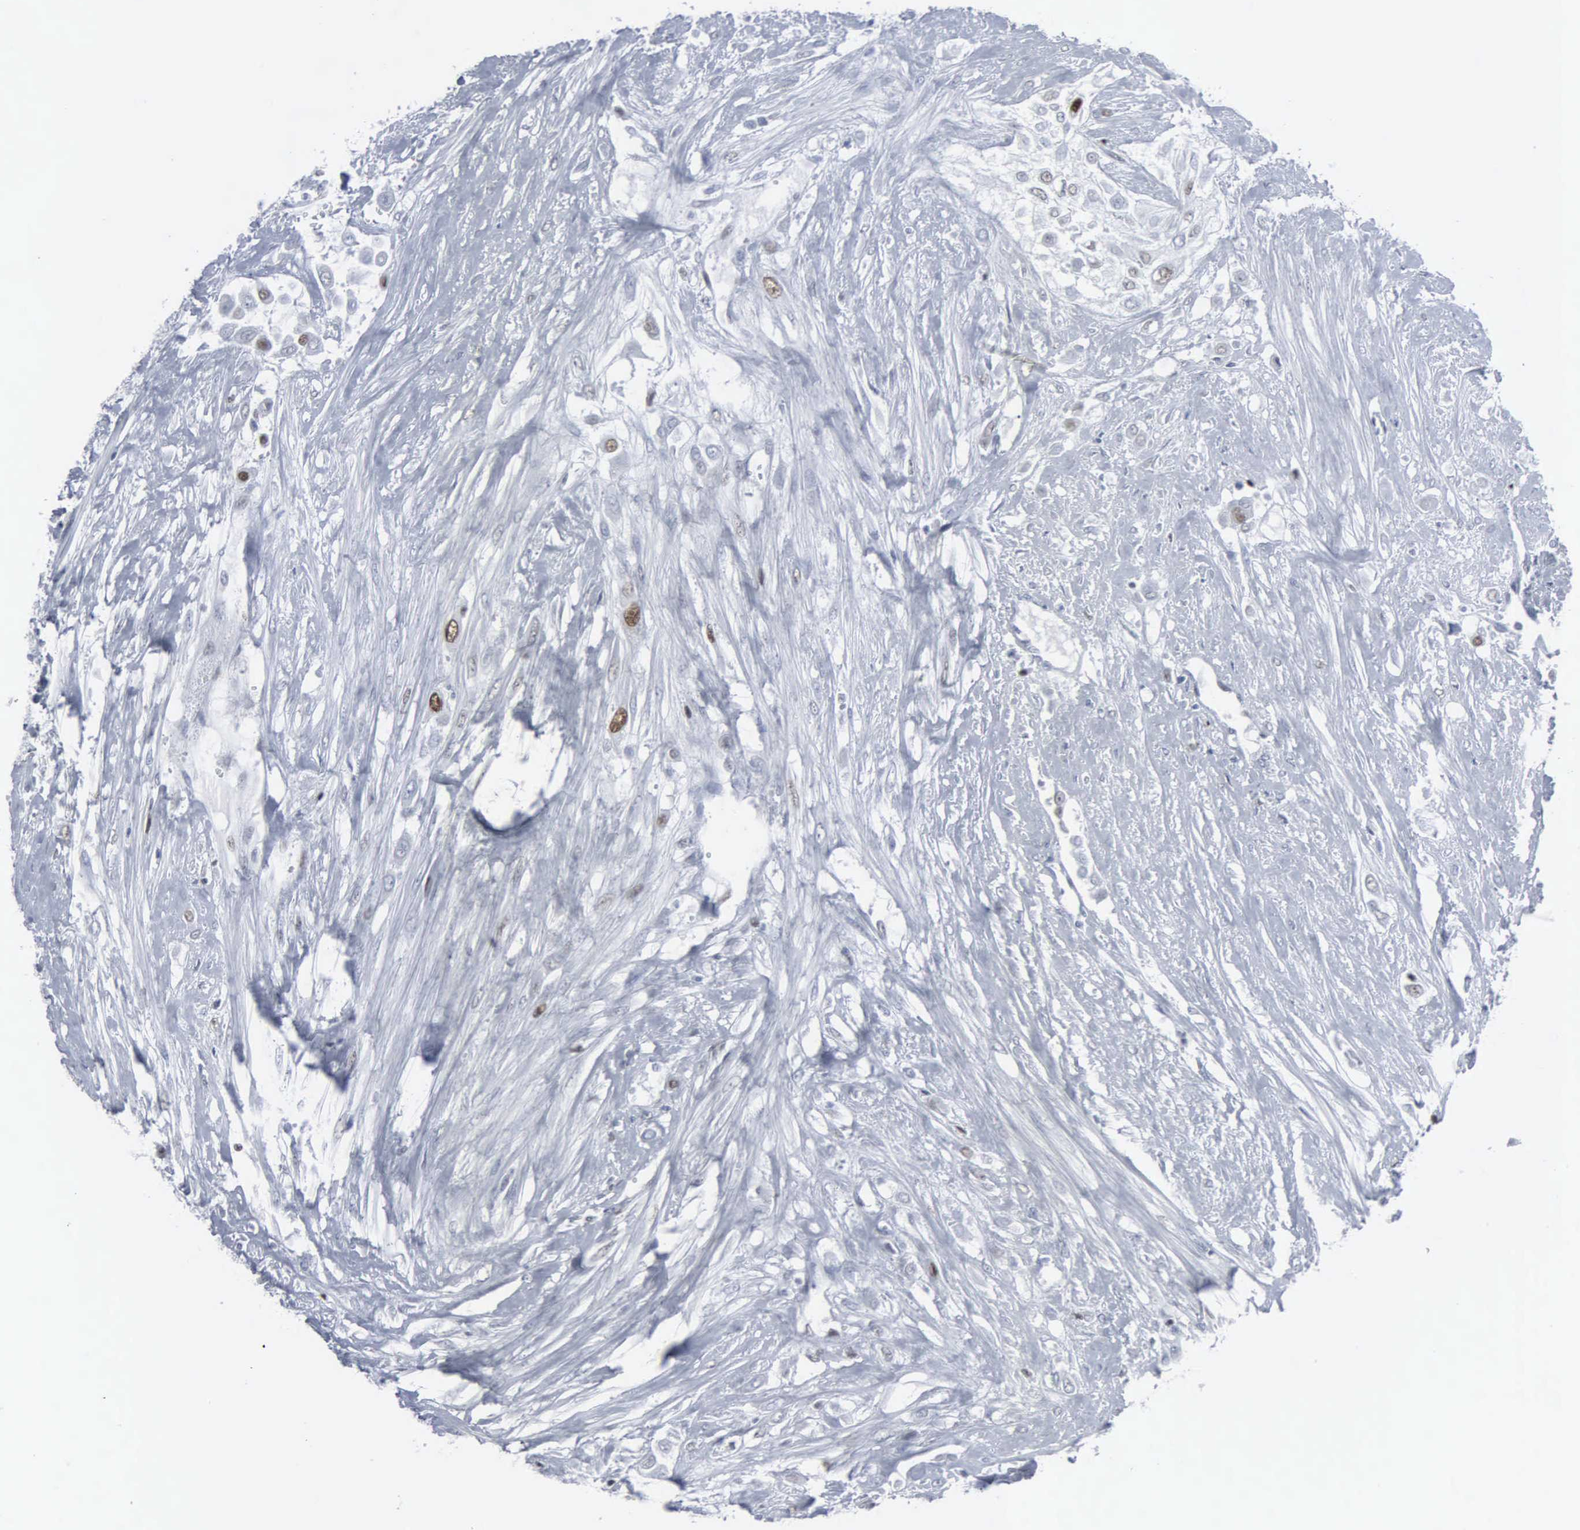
{"staining": {"intensity": "weak", "quantity": "<25%", "location": "nuclear"}, "tissue": "urothelial cancer", "cell_type": "Tumor cells", "image_type": "cancer", "snomed": [{"axis": "morphology", "description": "Urothelial carcinoma, High grade"}, {"axis": "topography", "description": "Urinary bladder"}], "caption": "Tumor cells show no significant protein positivity in urothelial carcinoma (high-grade).", "gene": "CCND3", "patient": {"sex": "male", "age": 57}}